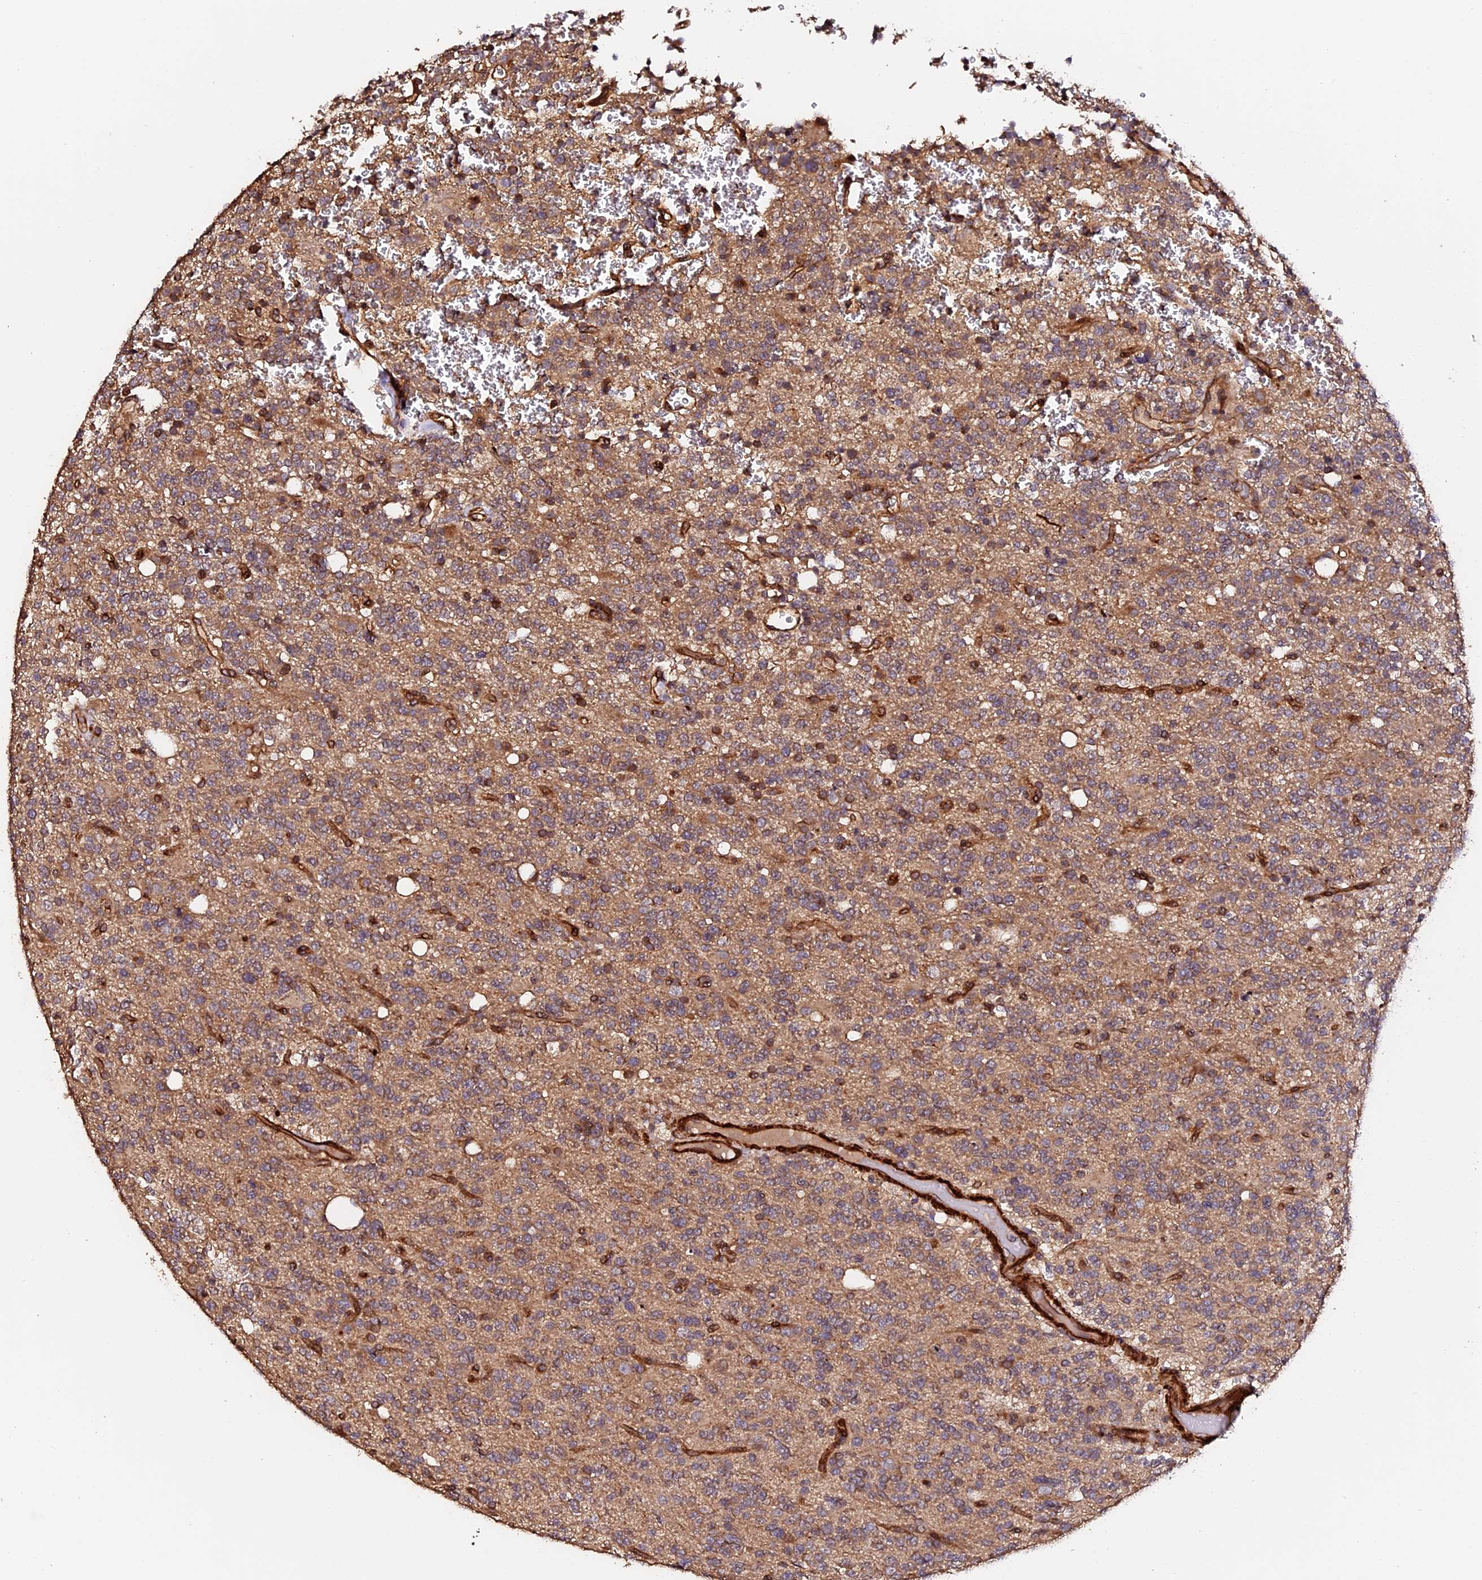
{"staining": {"intensity": "weak", "quantity": "25%-75%", "location": "cytoplasmic/membranous"}, "tissue": "glioma", "cell_type": "Tumor cells", "image_type": "cancer", "snomed": [{"axis": "morphology", "description": "Glioma, malignant, High grade"}, {"axis": "topography", "description": "Brain"}], "caption": "A histopathology image showing weak cytoplasmic/membranous expression in approximately 25%-75% of tumor cells in malignant high-grade glioma, as visualized by brown immunohistochemical staining.", "gene": "TDO2", "patient": {"sex": "female", "age": 62}}